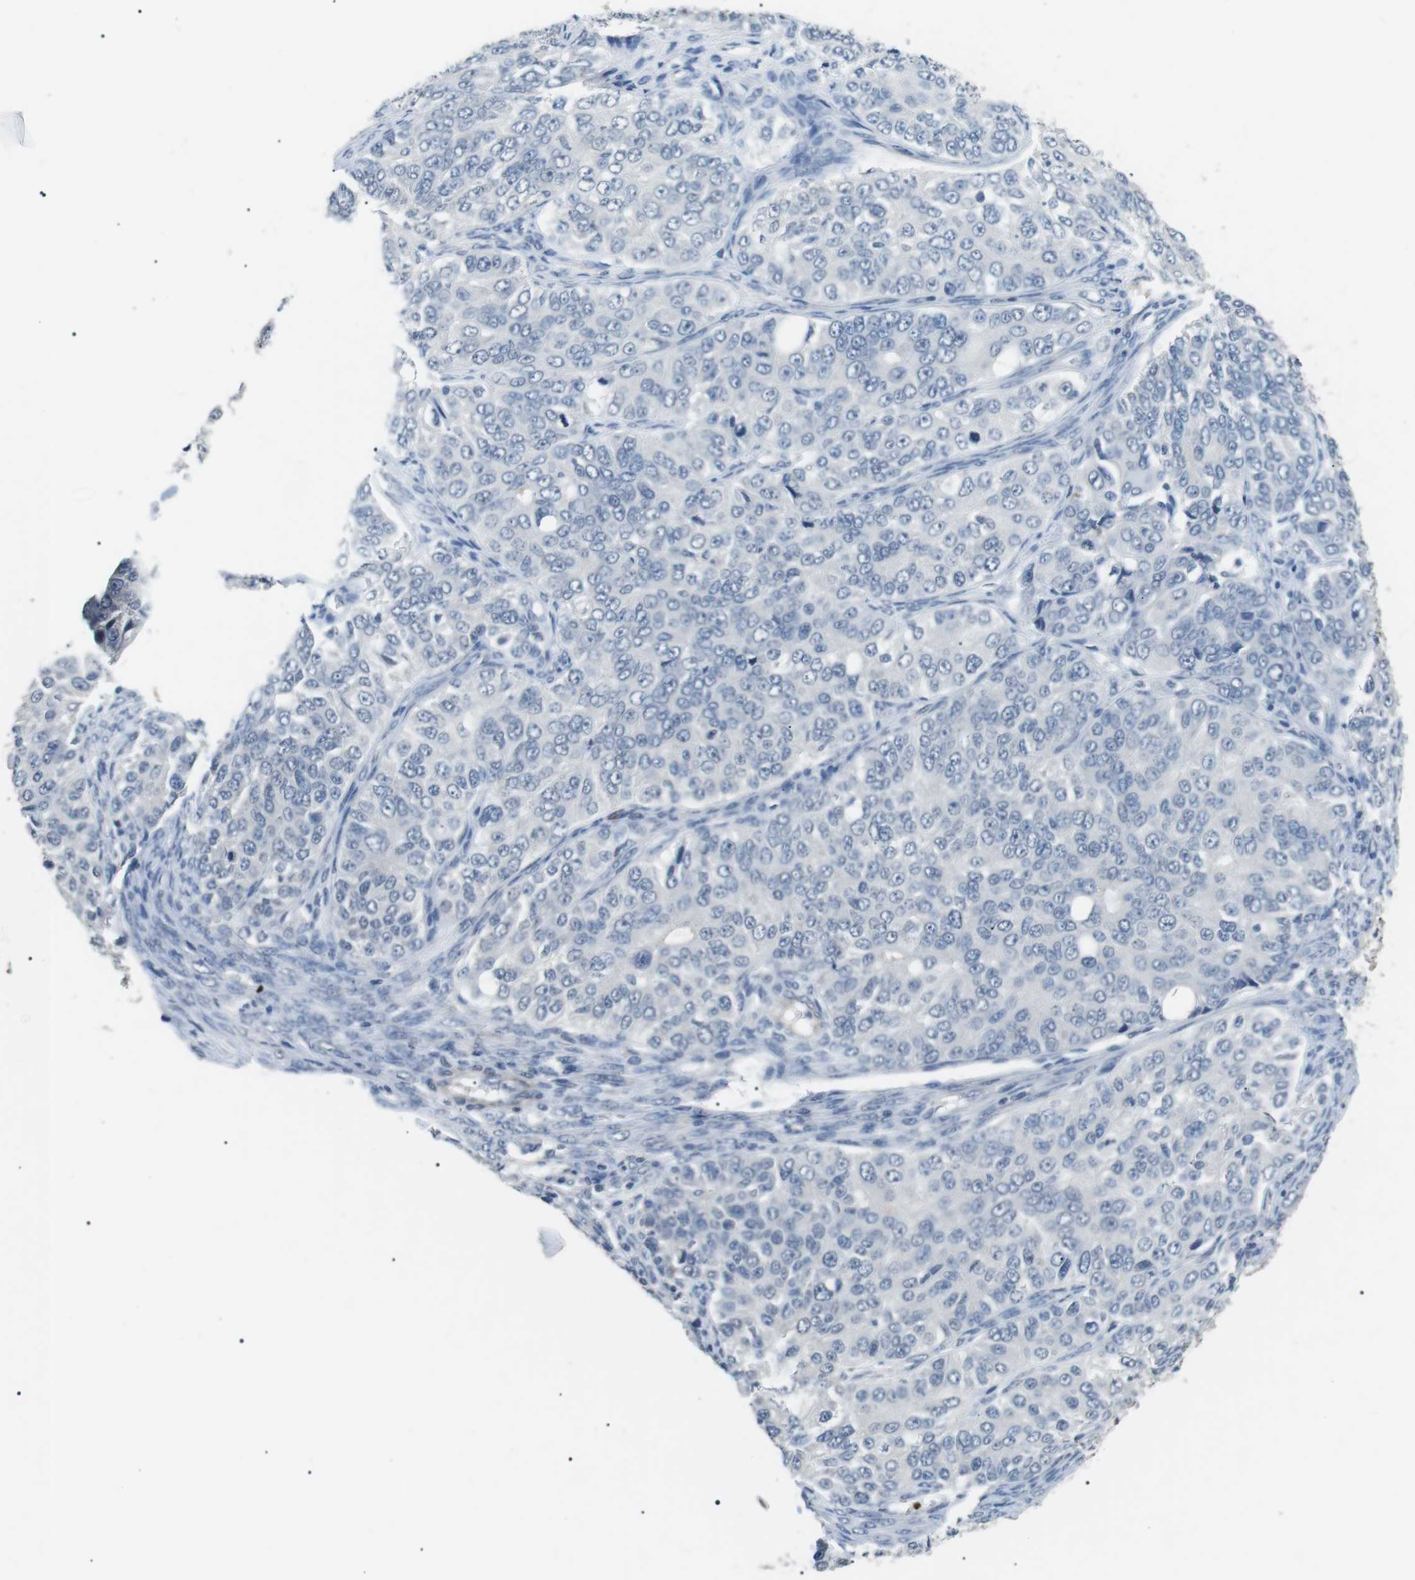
{"staining": {"intensity": "negative", "quantity": "none", "location": "none"}, "tissue": "ovarian cancer", "cell_type": "Tumor cells", "image_type": "cancer", "snomed": [{"axis": "morphology", "description": "Carcinoma, endometroid"}, {"axis": "topography", "description": "Ovary"}], "caption": "A high-resolution image shows immunohistochemistry staining of ovarian cancer, which shows no significant expression in tumor cells.", "gene": "GZMM", "patient": {"sex": "female", "age": 51}}